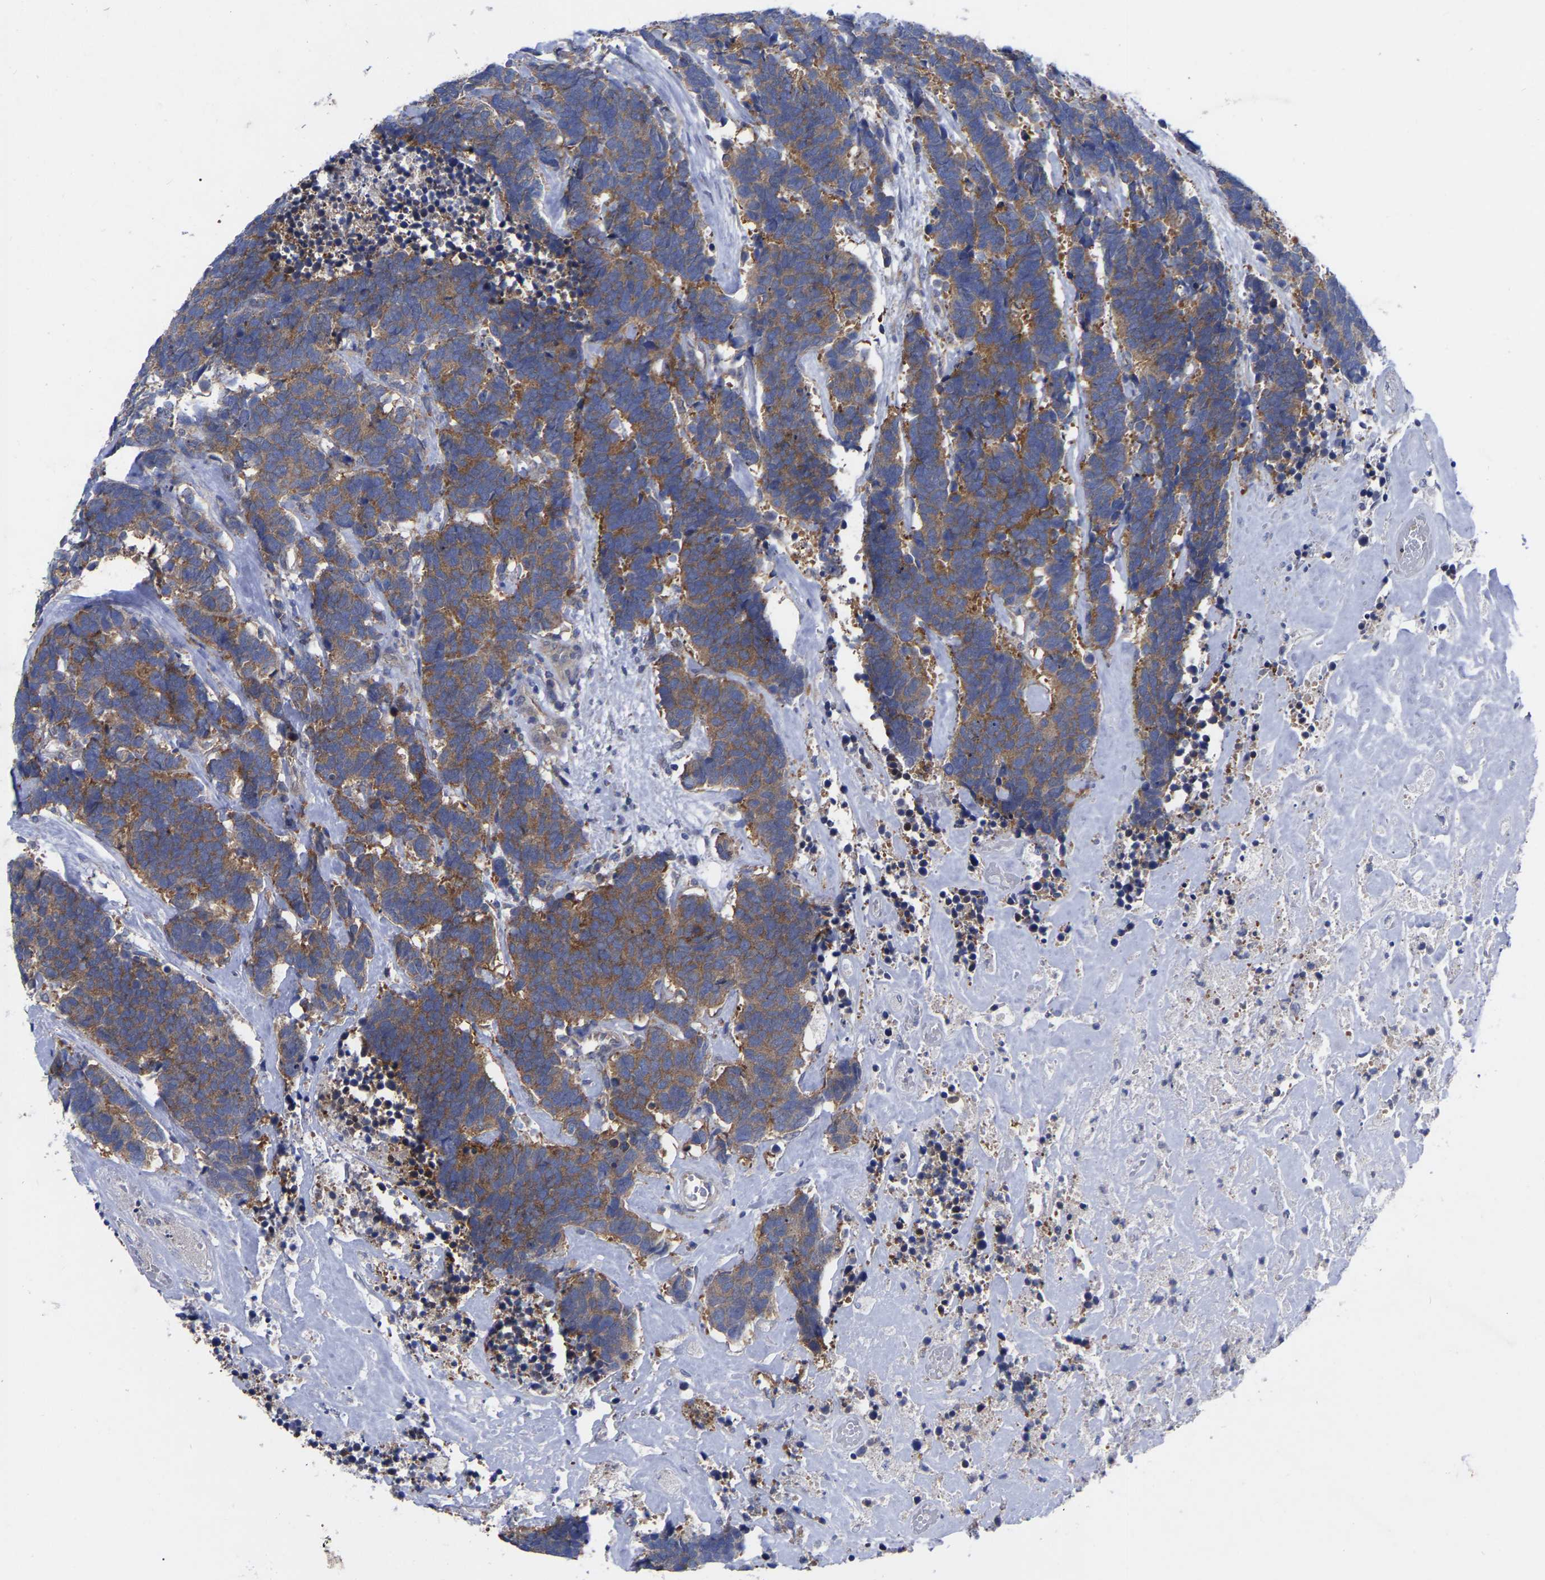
{"staining": {"intensity": "moderate", "quantity": ">75%", "location": "cytoplasmic/membranous"}, "tissue": "carcinoid", "cell_type": "Tumor cells", "image_type": "cancer", "snomed": [{"axis": "morphology", "description": "Carcinoma, NOS"}, {"axis": "morphology", "description": "Carcinoid, malignant, NOS"}, {"axis": "topography", "description": "Urinary bladder"}], "caption": "Carcinoid stained with a brown dye displays moderate cytoplasmic/membranous positive staining in about >75% of tumor cells.", "gene": "TCP1", "patient": {"sex": "male", "age": 57}}